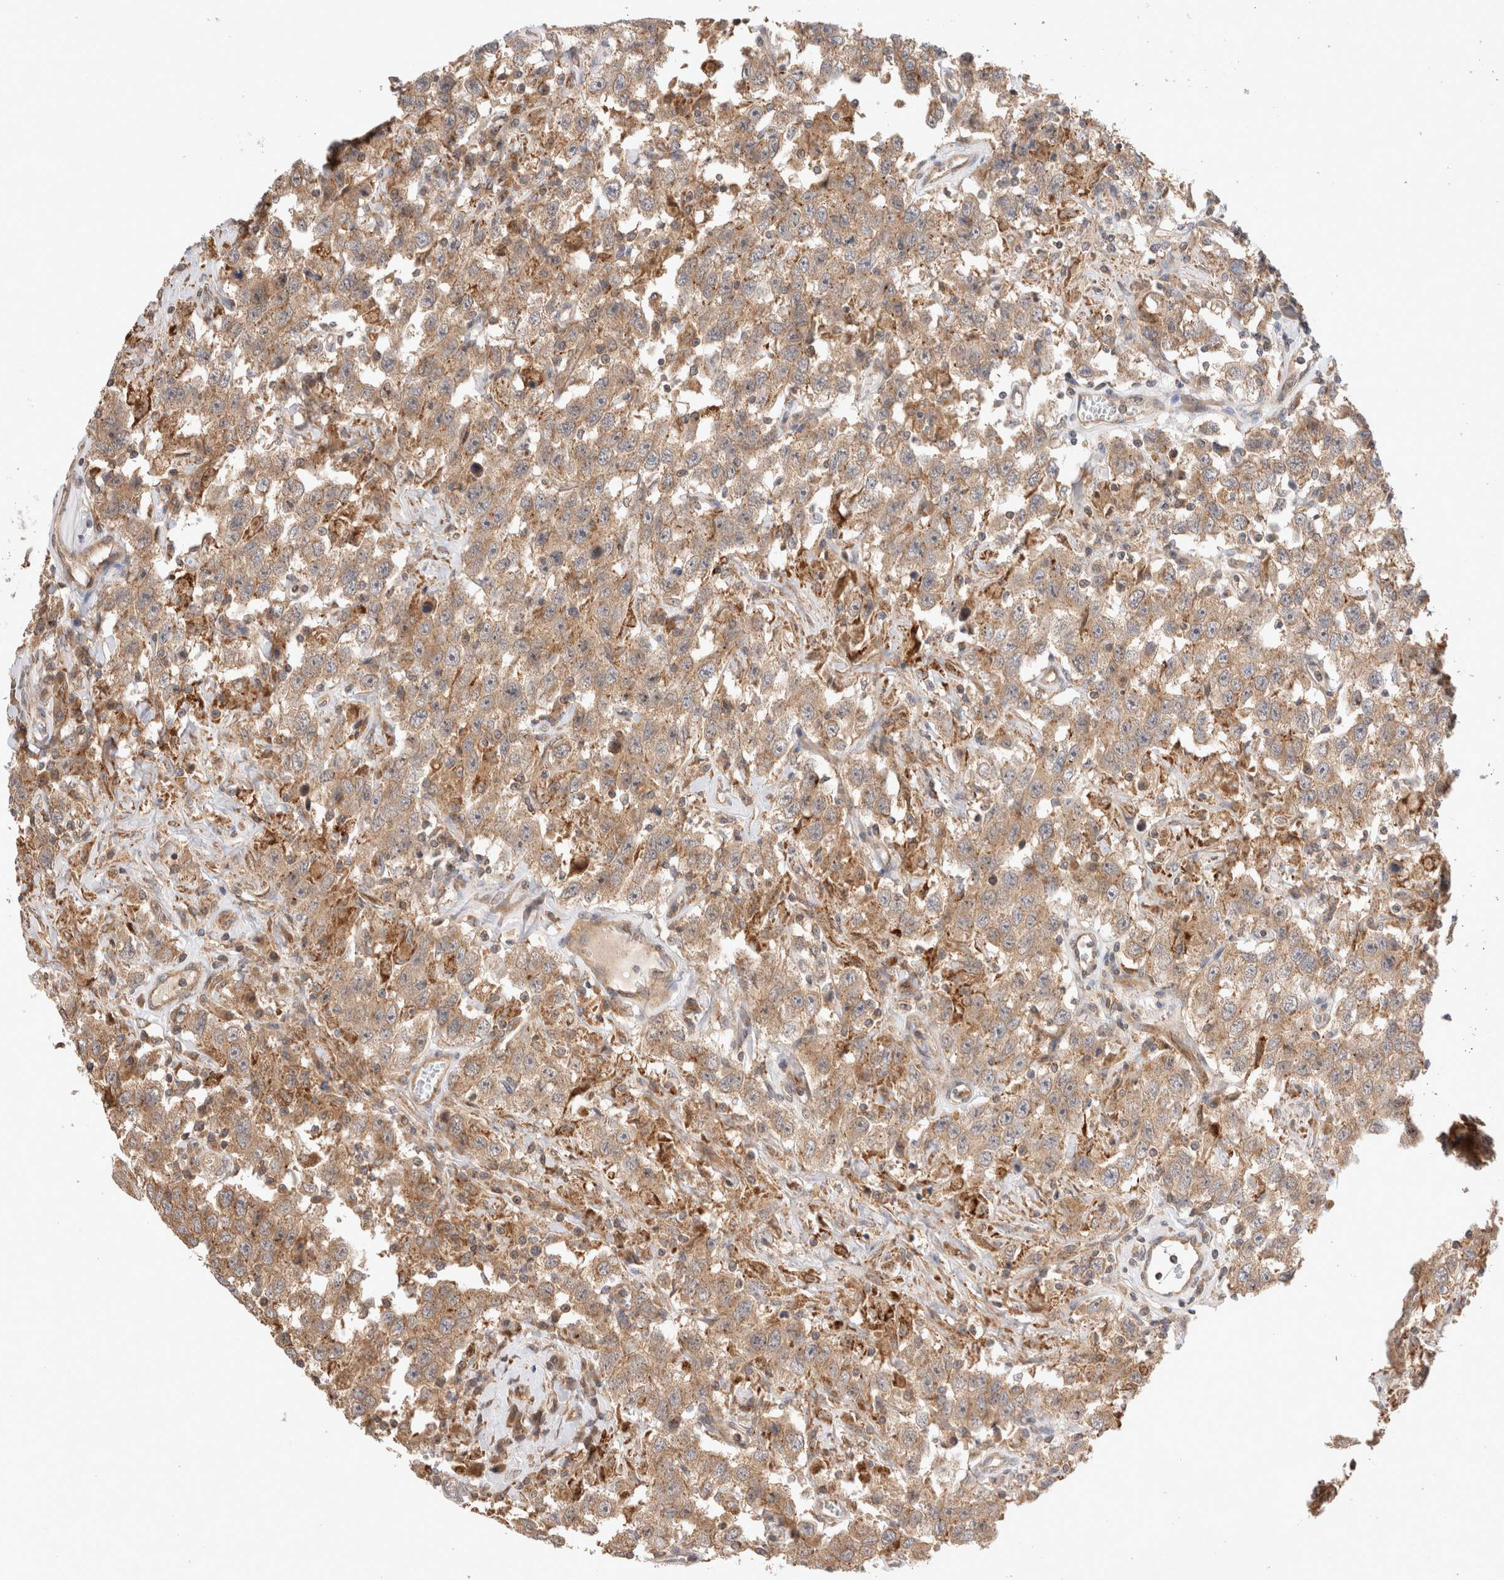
{"staining": {"intensity": "moderate", "quantity": ">75%", "location": "cytoplasmic/membranous"}, "tissue": "testis cancer", "cell_type": "Tumor cells", "image_type": "cancer", "snomed": [{"axis": "morphology", "description": "Seminoma, NOS"}, {"axis": "topography", "description": "Testis"}], "caption": "Human testis cancer (seminoma) stained with a protein marker demonstrates moderate staining in tumor cells.", "gene": "VPS28", "patient": {"sex": "male", "age": 41}}